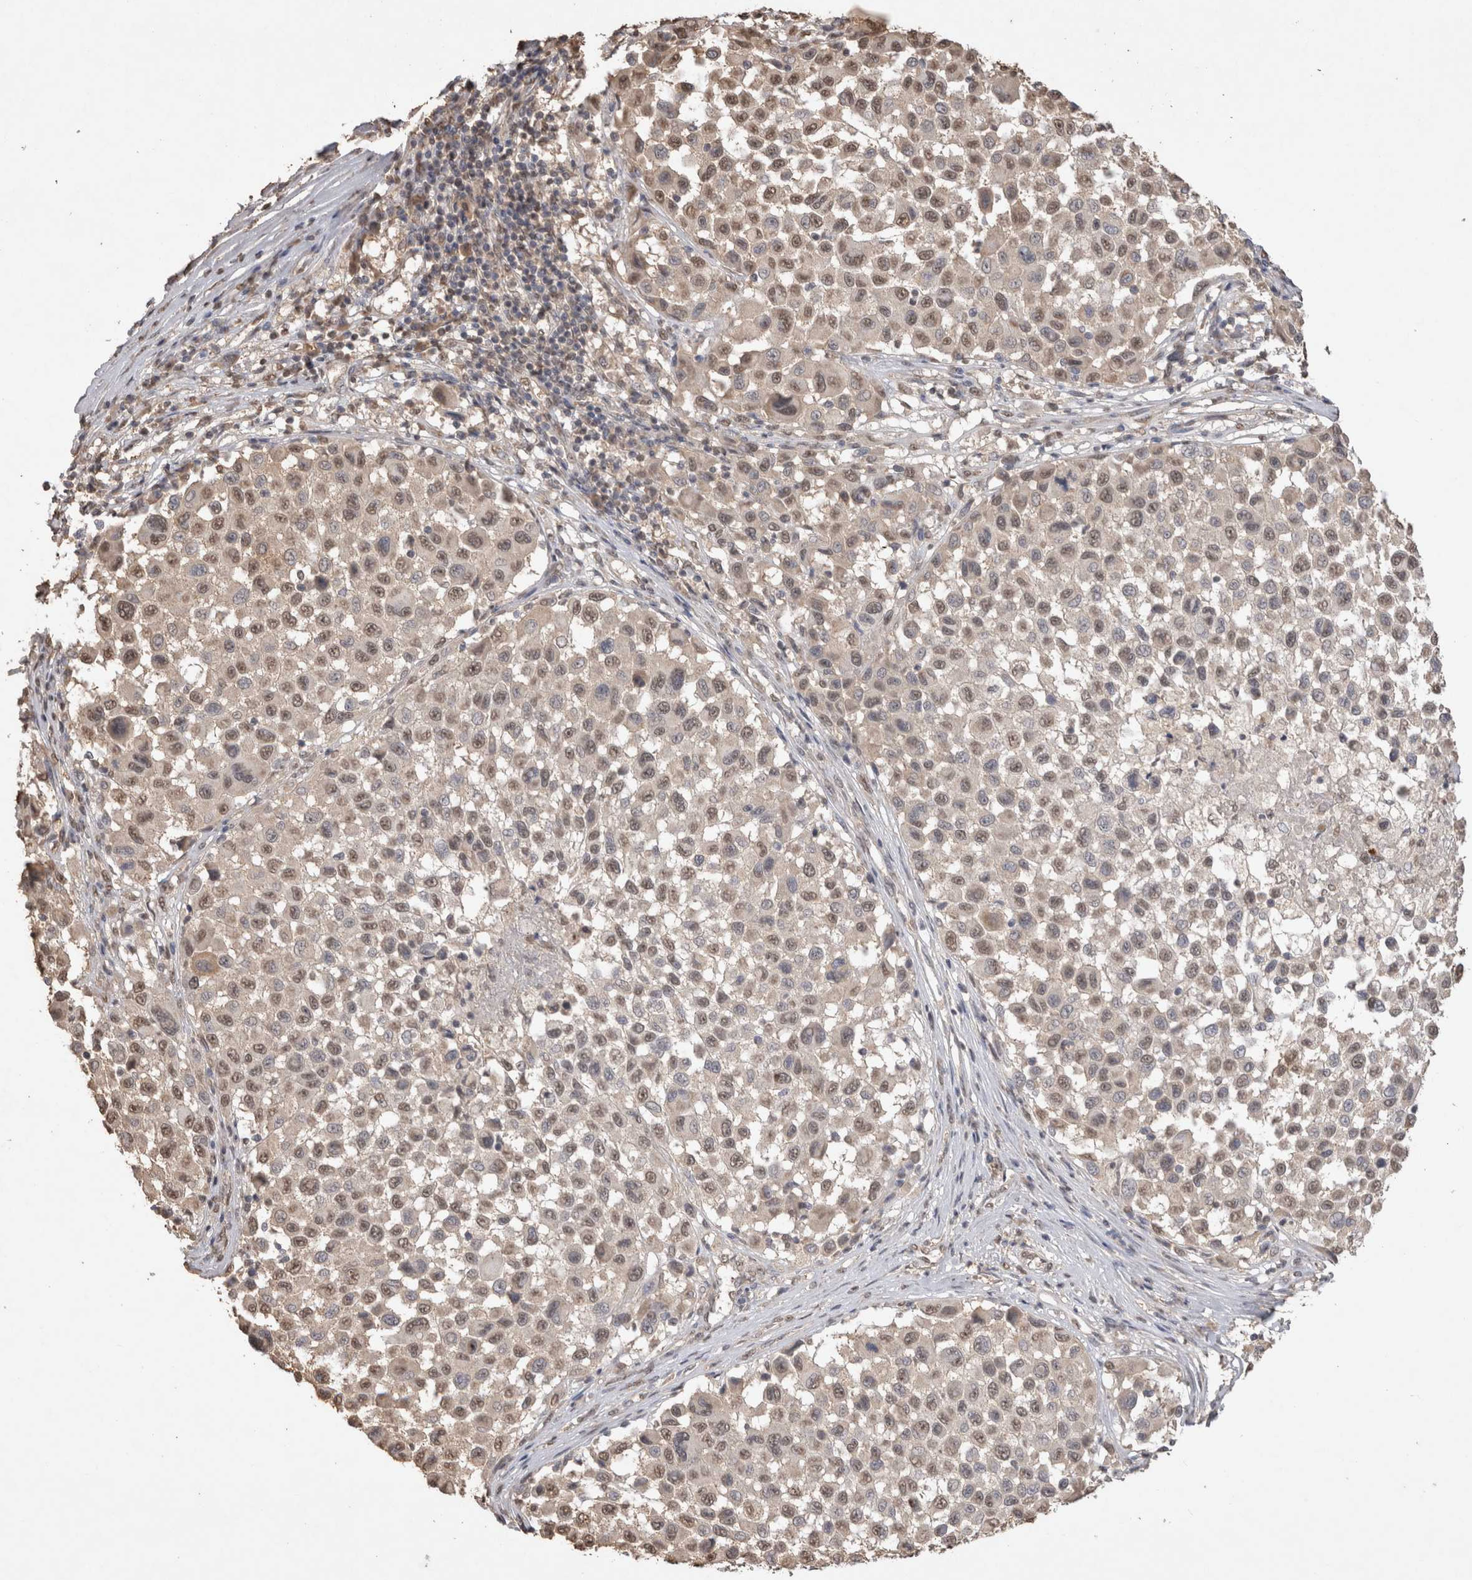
{"staining": {"intensity": "weak", "quantity": ">75%", "location": "nuclear"}, "tissue": "melanoma", "cell_type": "Tumor cells", "image_type": "cancer", "snomed": [{"axis": "morphology", "description": "Malignant melanoma, Metastatic site"}, {"axis": "topography", "description": "Lymph node"}], "caption": "This is an image of IHC staining of melanoma, which shows weak staining in the nuclear of tumor cells.", "gene": "MLX", "patient": {"sex": "male", "age": 61}}